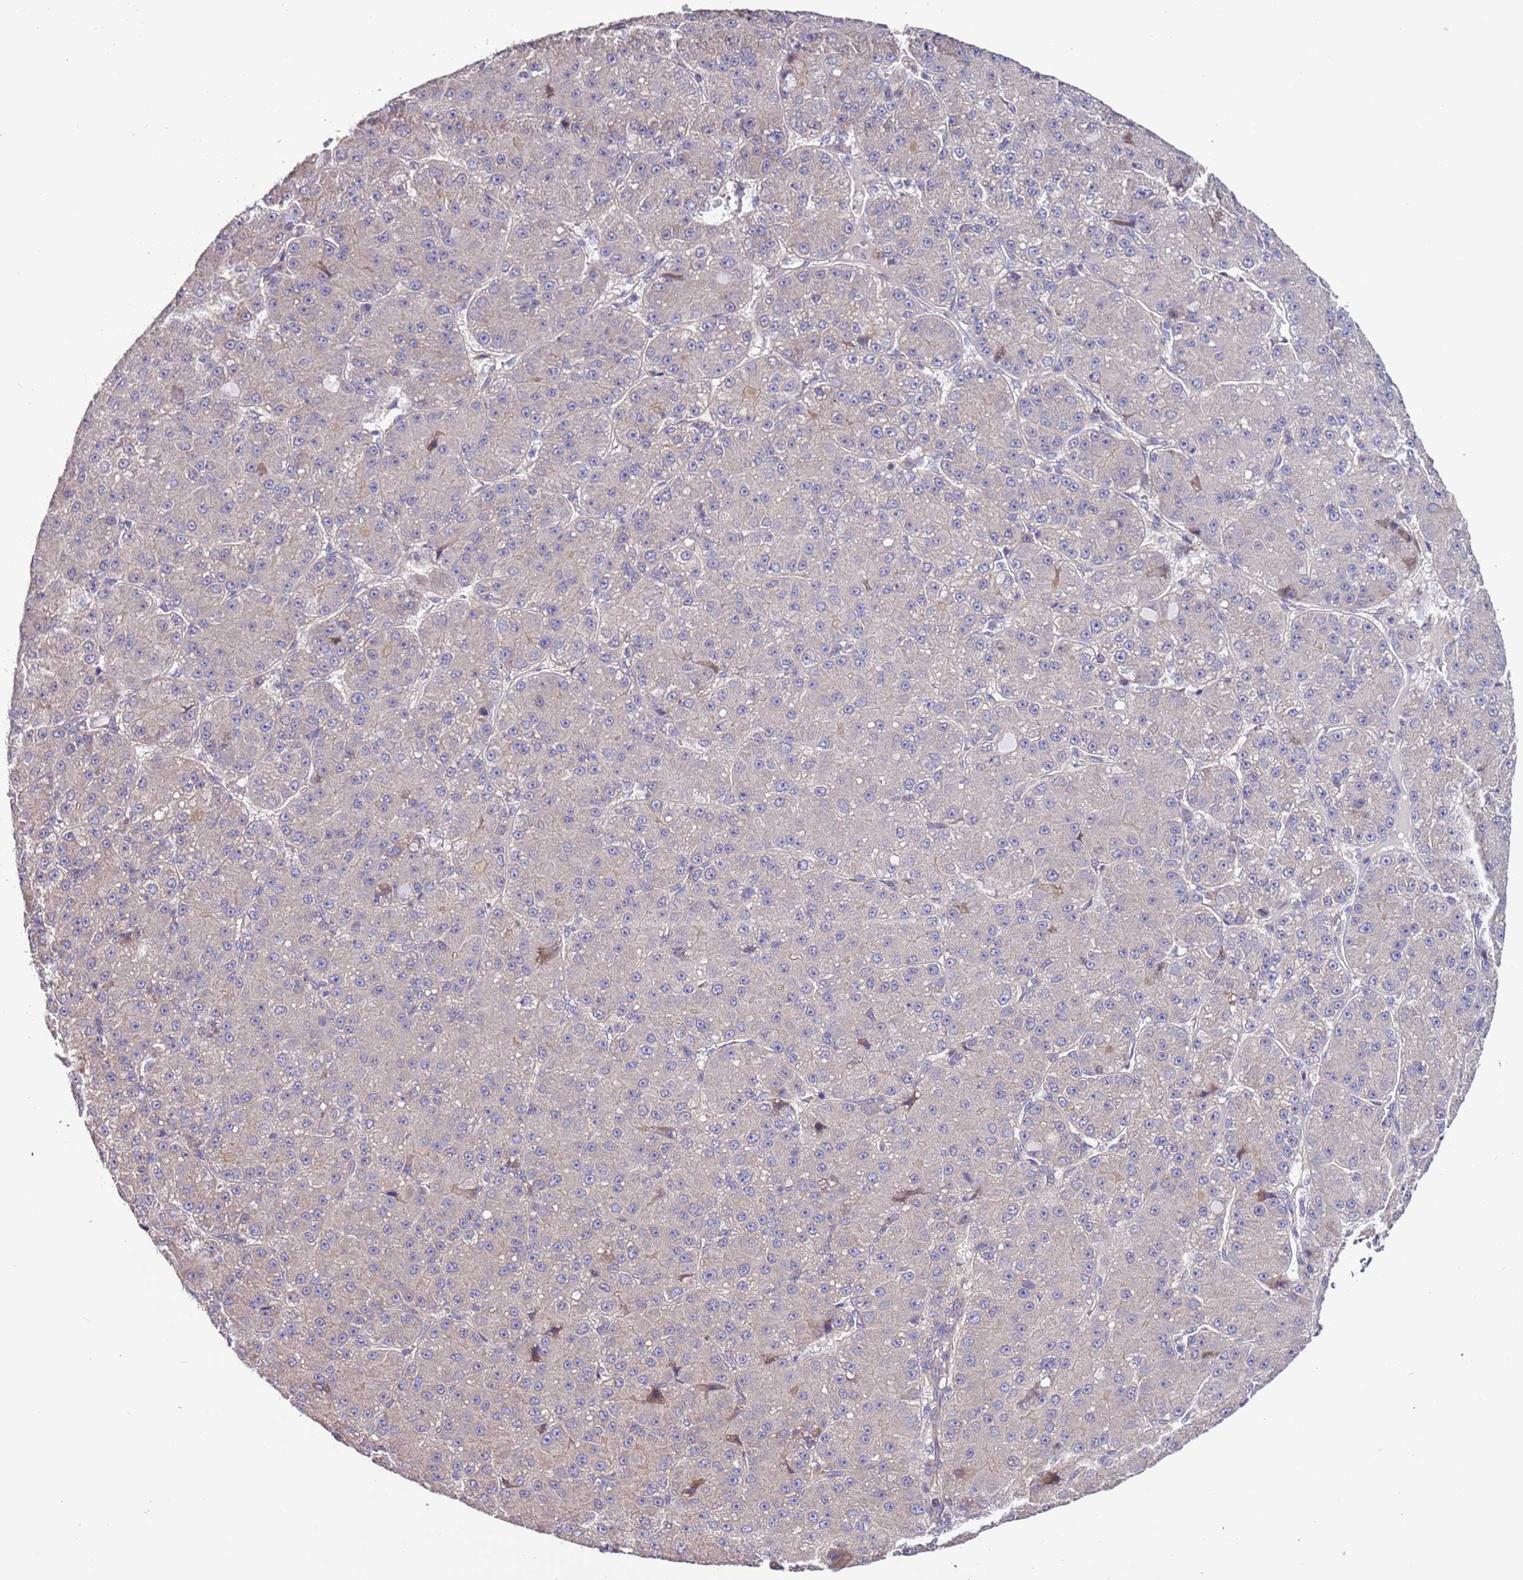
{"staining": {"intensity": "negative", "quantity": "none", "location": "none"}, "tissue": "liver cancer", "cell_type": "Tumor cells", "image_type": "cancer", "snomed": [{"axis": "morphology", "description": "Carcinoma, Hepatocellular, NOS"}, {"axis": "topography", "description": "Liver"}], "caption": "The photomicrograph displays no staining of tumor cells in liver hepatocellular carcinoma.", "gene": "LAMB4", "patient": {"sex": "male", "age": 67}}